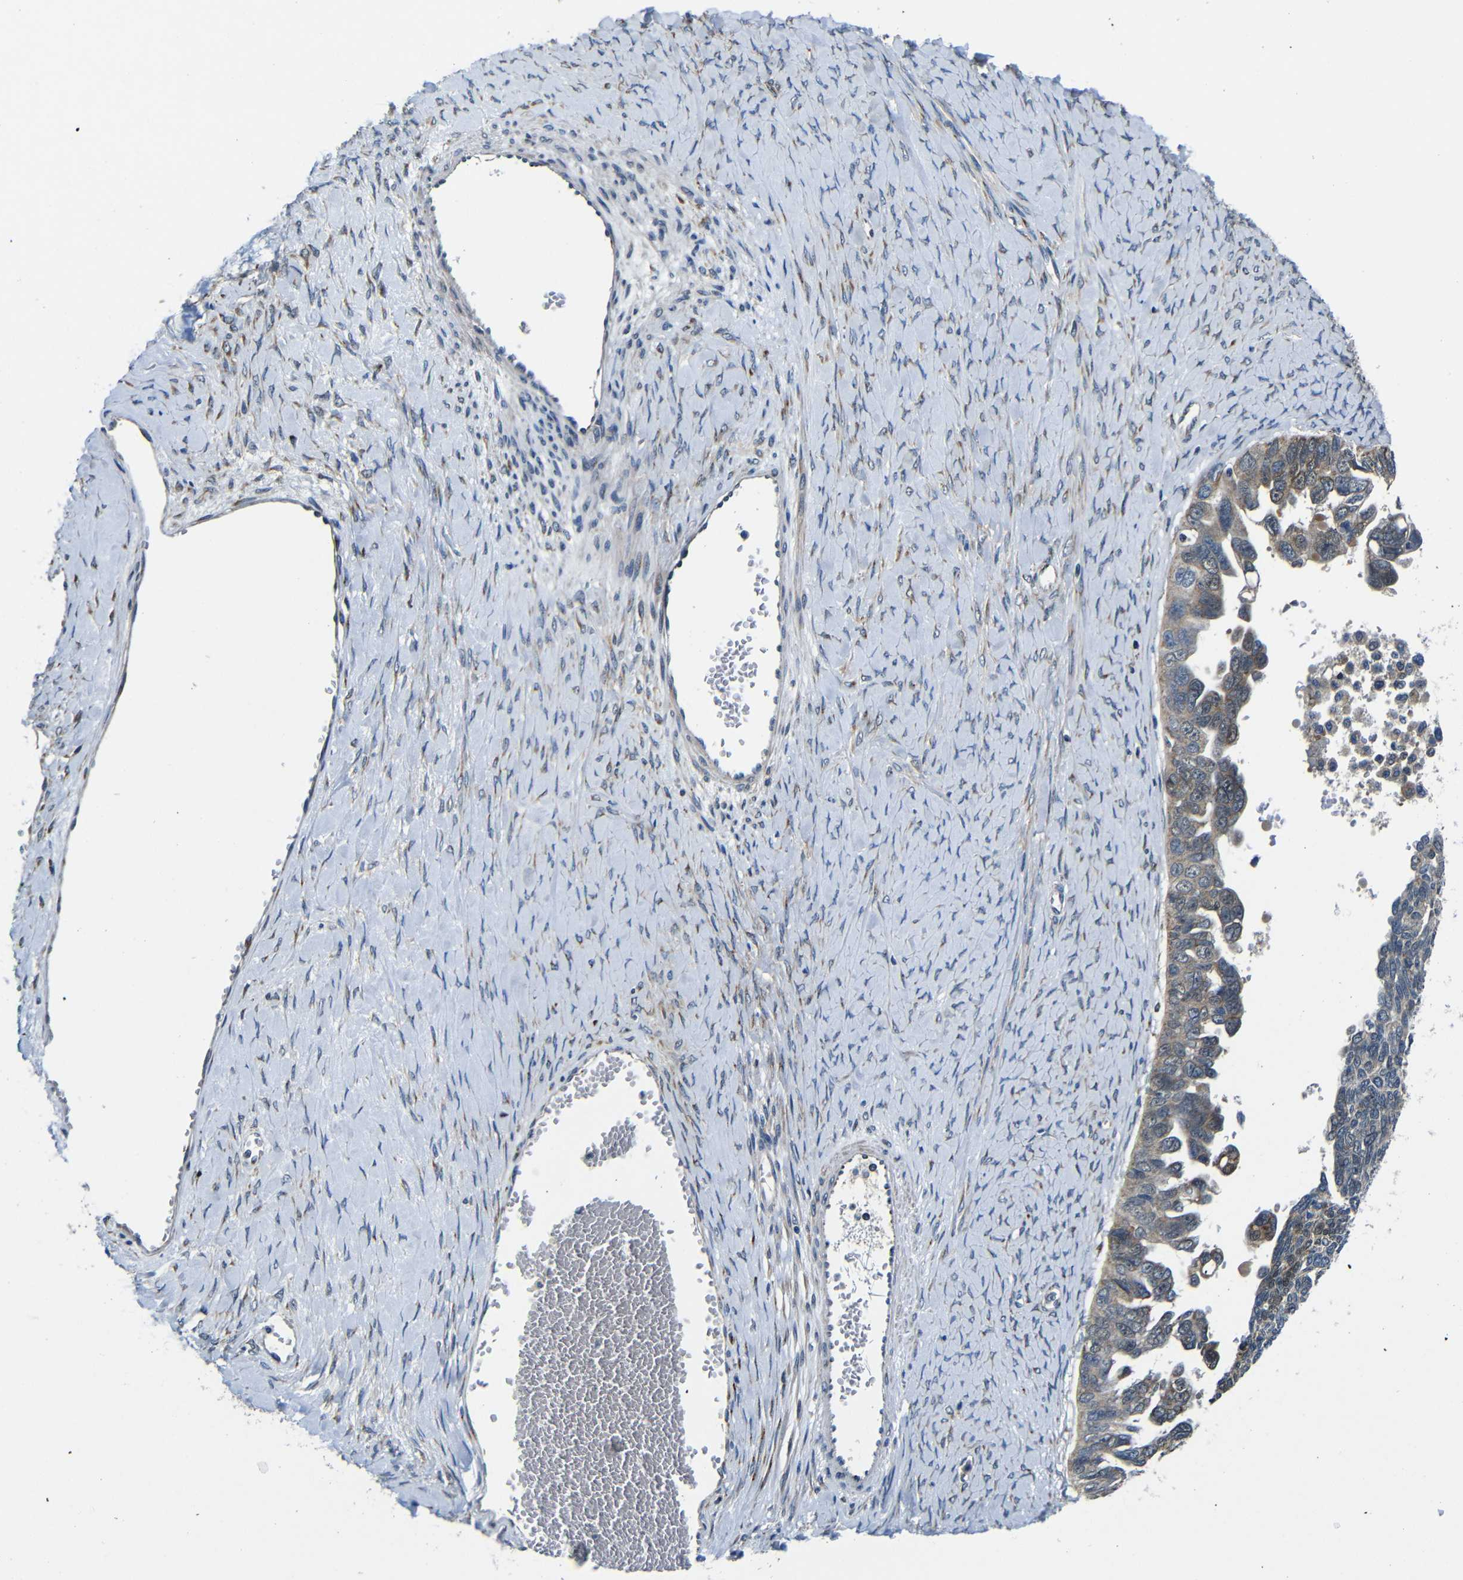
{"staining": {"intensity": "weak", "quantity": ">75%", "location": "cytoplasmic/membranous"}, "tissue": "ovarian cancer", "cell_type": "Tumor cells", "image_type": "cancer", "snomed": [{"axis": "morphology", "description": "Cystadenocarcinoma, serous, NOS"}, {"axis": "topography", "description": "Ovary"}], "caption": "This photomicrograph shows immunohistochemistry staining of human ovarian serous cystadenocarcinoma, with low weak cytoplasmic/membranous expression in about >75% of tumor cells.", "gene": "FKBP14", "patient": {"sex": "female", "age": 79}}